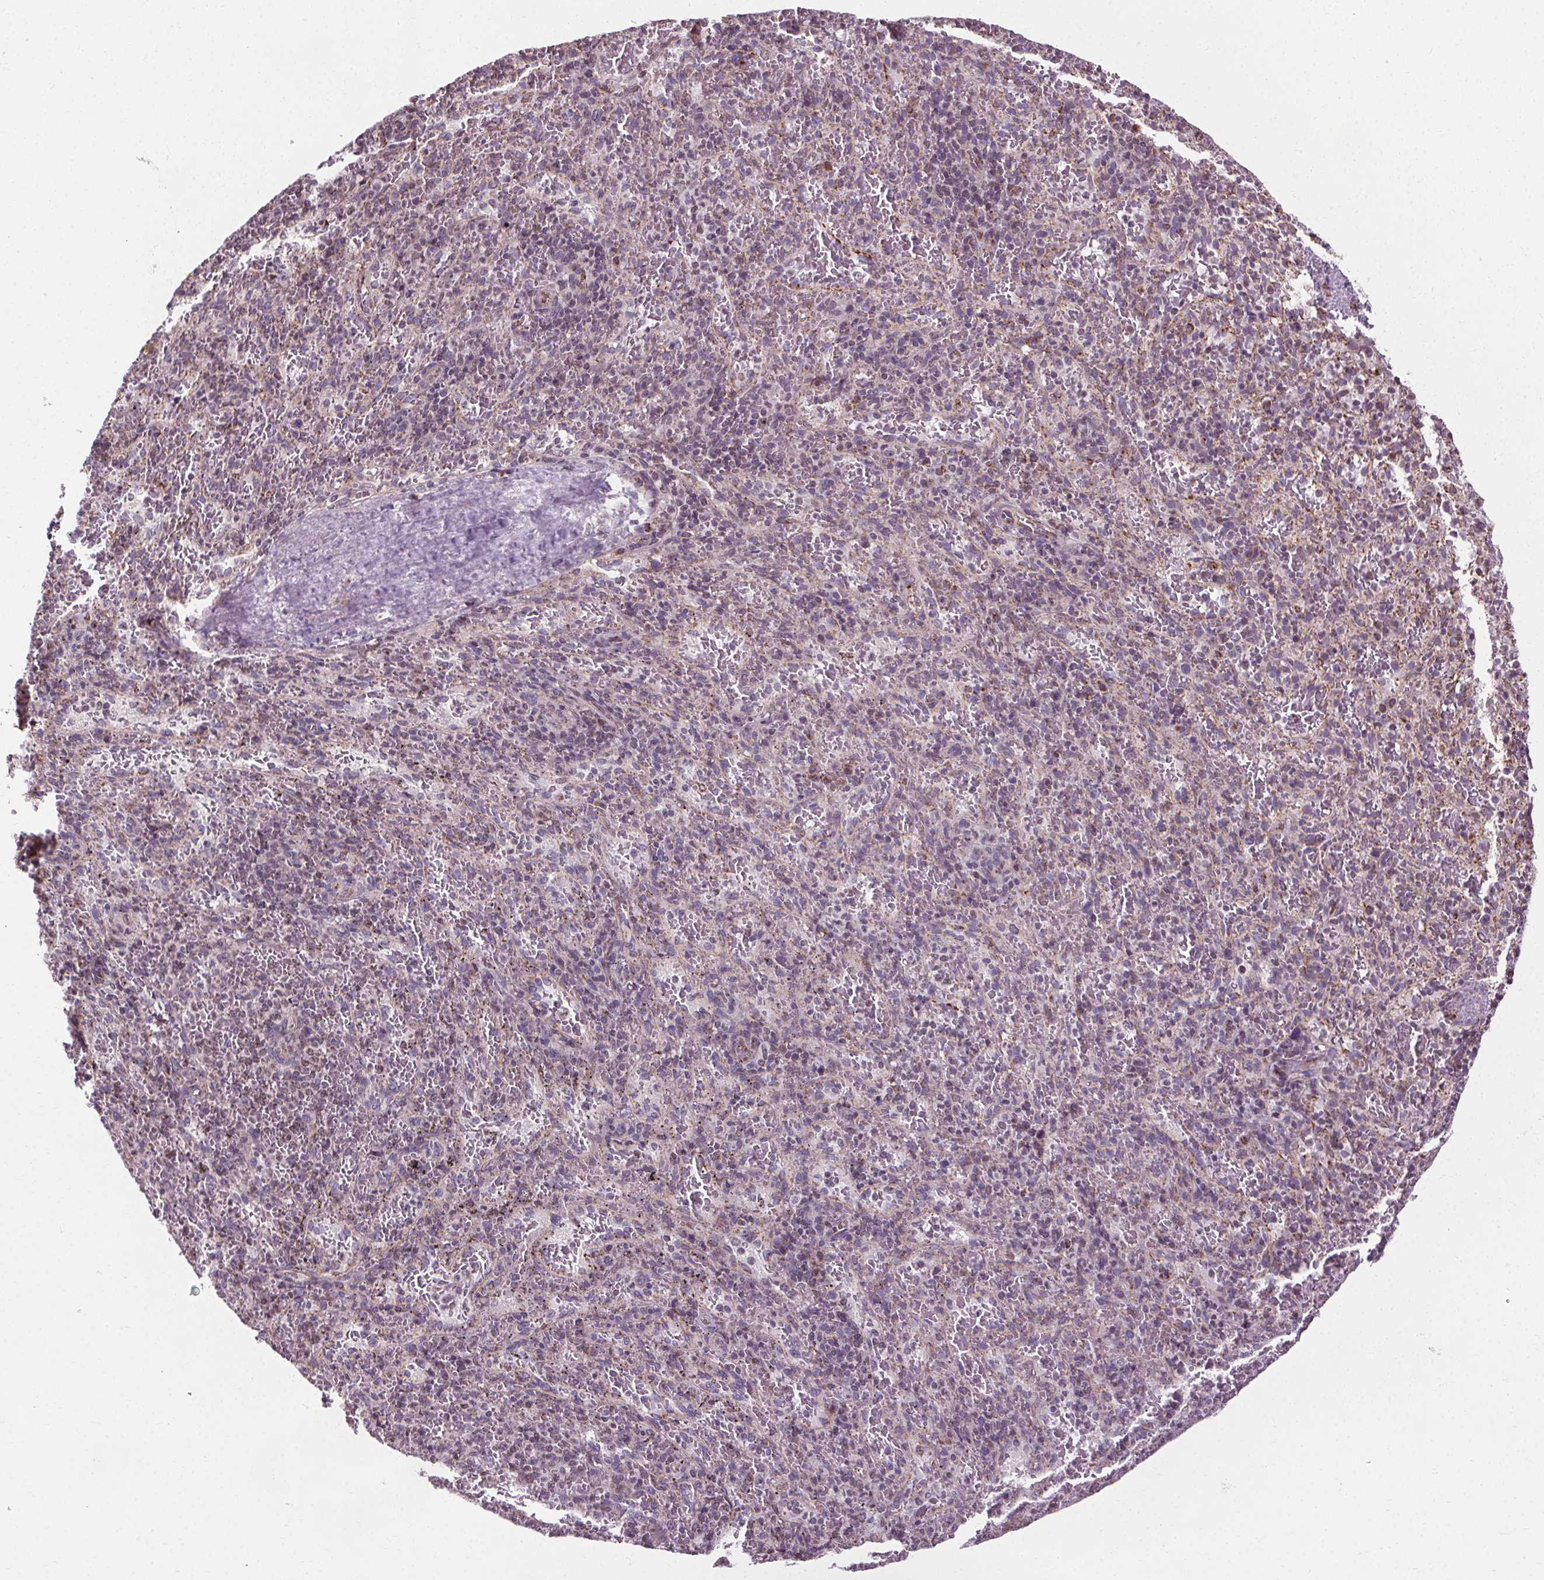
{"staining": {"intensity": "negative", "quantity": "none", "location": "none"}, "tissue": "spleen", "cell_type": "Cells in red pulp", "image_type": "normal", "snomed": [{"axis": "morphology", "description": "Normal tissue, NOS"}, {"axis": "topography", "description": "Spleen"}], "caption": "Human spleen stained for a protein using immunohistochemistry (IHC) displays no staining in cells in red pulp.", "gene": "LFNG", "patient": {"sex": "male", "age": 57}}